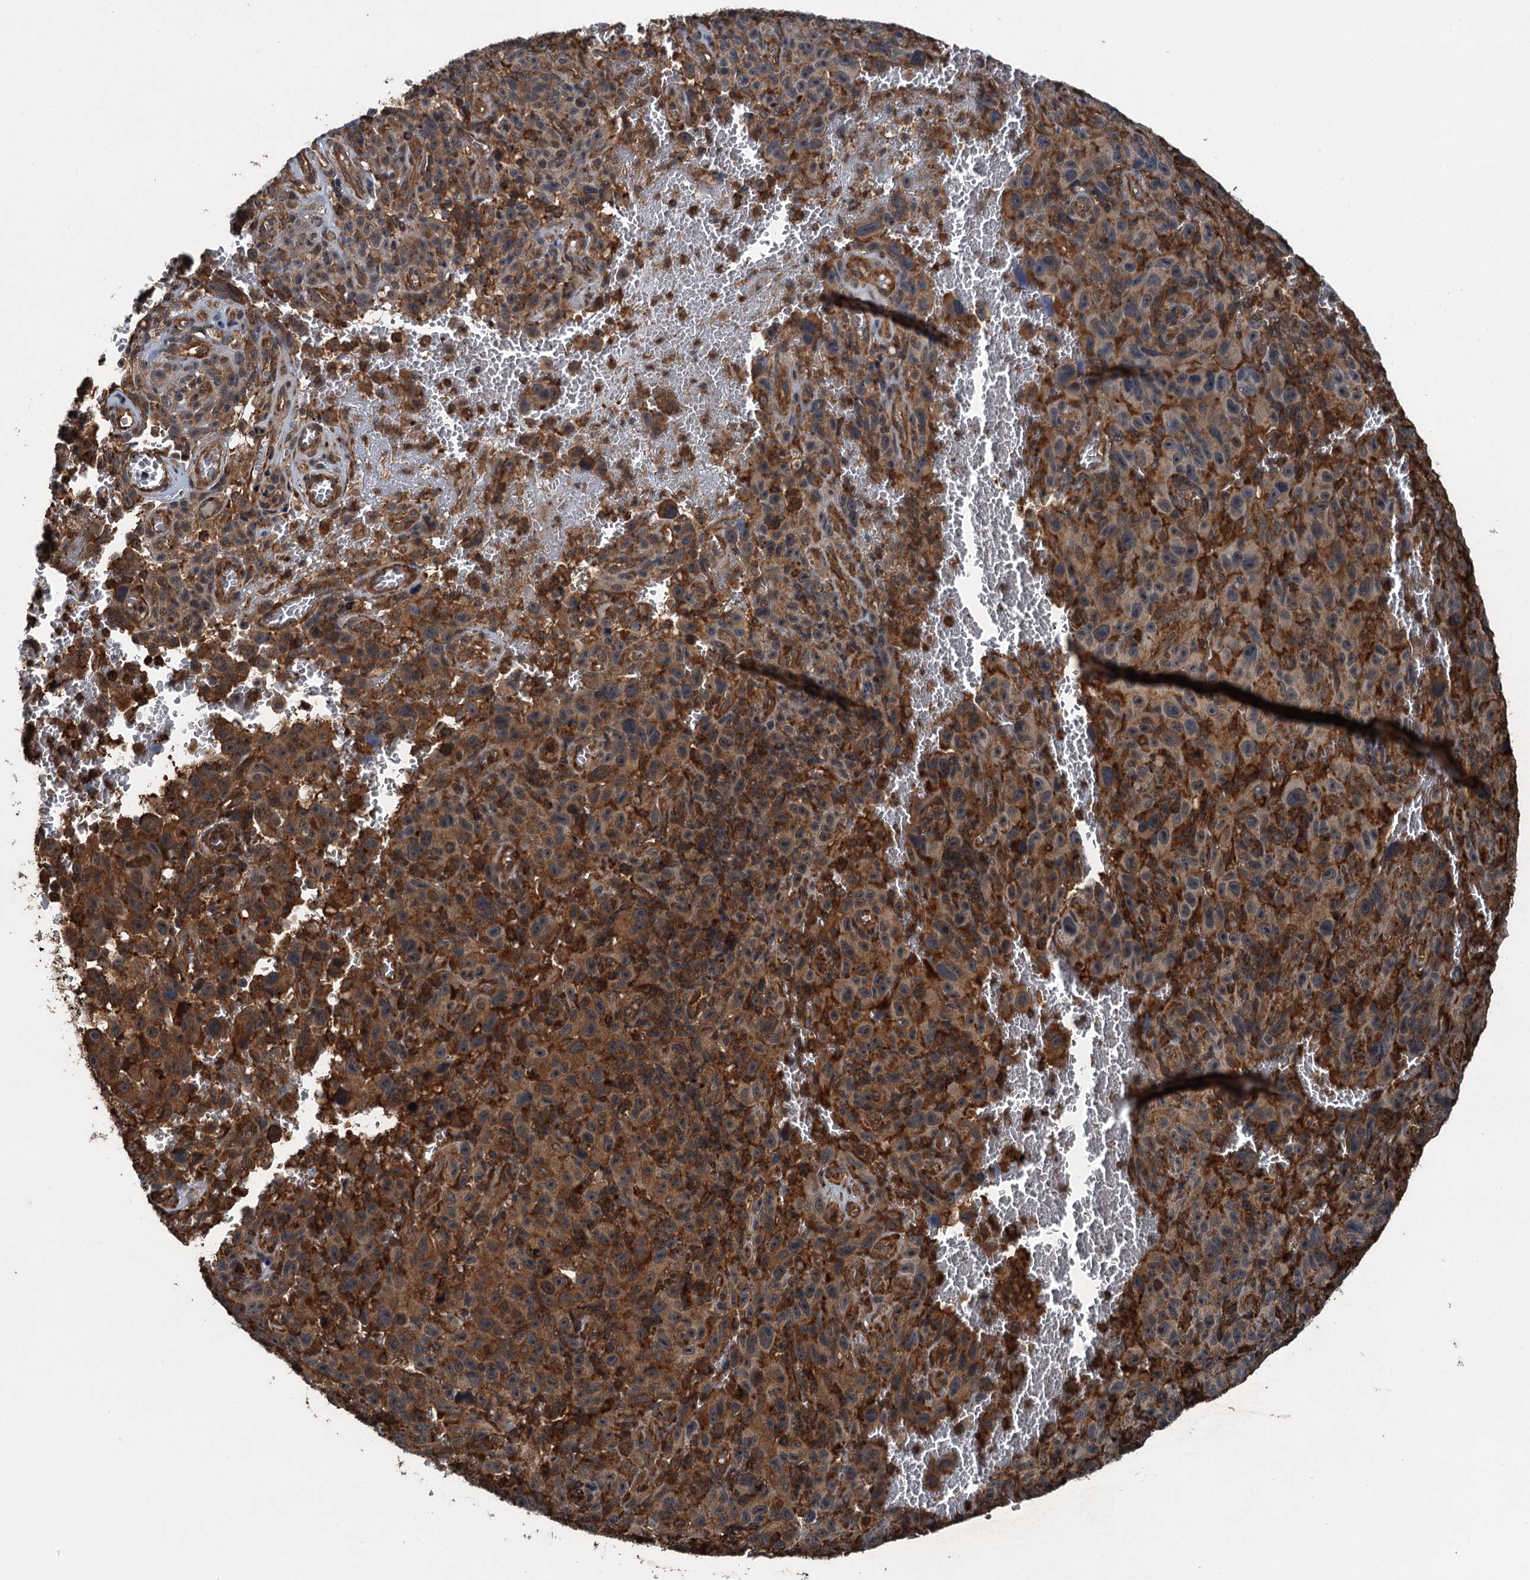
{"staining": {"intensity": "strong", "quantity": ">75%", "location": "cytoplasmic/membranous"}, "tissue": "melanoma", "cell_type": "Tumor cells", "image_type": "cancer", "snomed": [{"axis": "morphology", "description": "Malignant melanoma, NOS"}, {"axis": "topography", "description": "Skin"}], "caption": "Malignant melanoma stained with immunohistochemistry (IHC) demonstrates strong cytoplasmic/membranous staining in about >75% of tumor cells.", "gene": "WHAMM", "patient": {"sex": "female", "age": 82}}